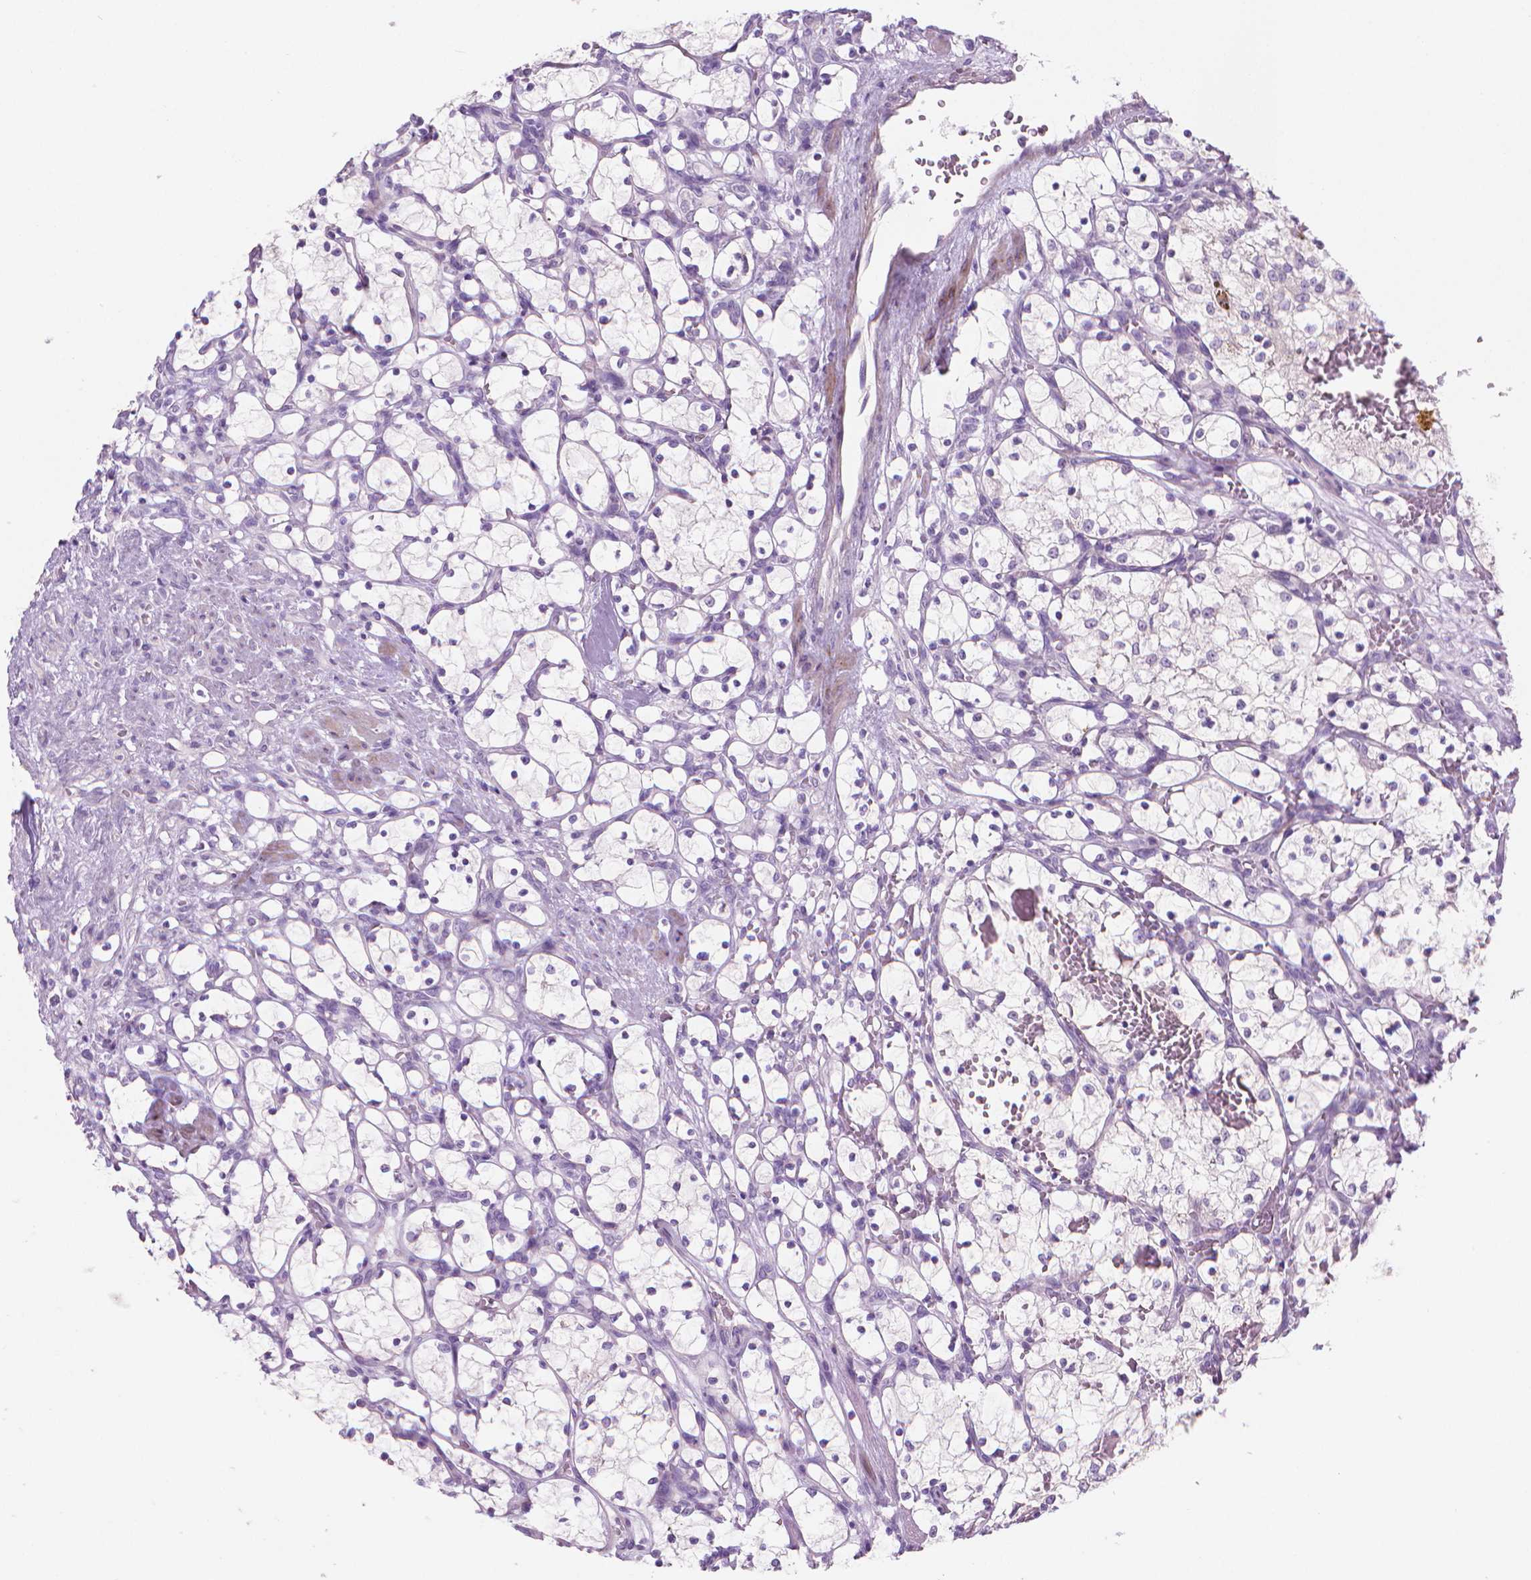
{"staining": {"intensity": "negative", "quantity": "none", "location": "none"}, "tissue": "renal cancer", "cell_type": "Tumor cells", "image_type": "cancer", "snomed": [{"axis": "morphology", "description": "Adenocarcinoma, NOS"}, {"axis": "topography", "description": "Kidney"}], "caption": "Immunohistochemistry (IHC) histopathology image of neoplastic tissue: human adenocarcinoma (renal) stained with DAB shows no significant protein expression in tumor cells.", "gene": "GSDMA", "patient": {"sex": "female", "age": 69}}